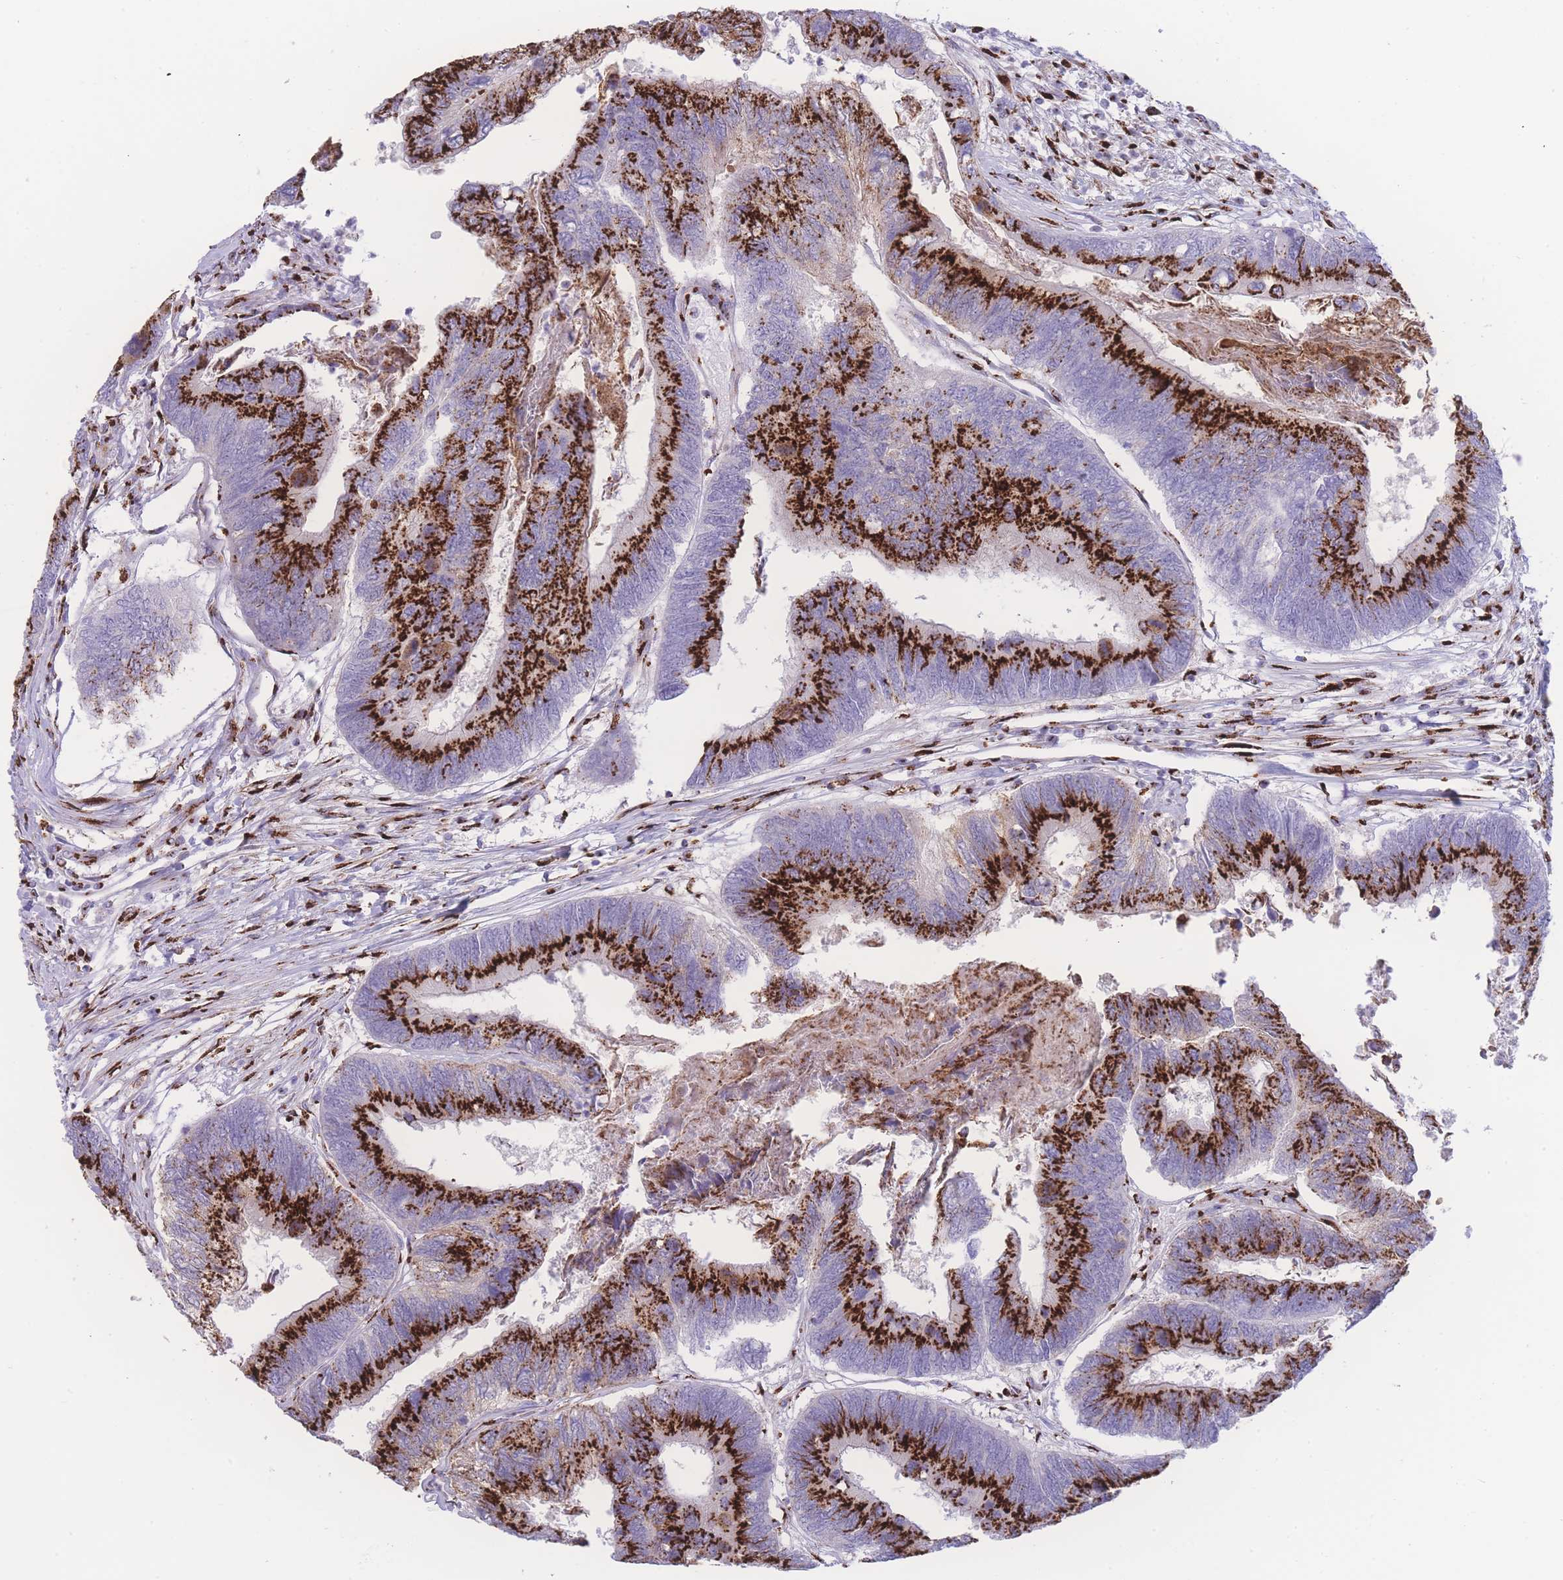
{"staining": {"intensity": "strong", "quantity": ">75%", "location": "cytoplasmic/membranous"}, "tissue": "colorectal cancer", "cell_type": "Tumor cells", "image_type": "cancer", "snomed": [{"axis": "morphology", "description": "Adenocarcinoma, NOS"}, {"axis": "topography", "description": "Colon"}], "caption": "Approximately >75% of tumor cells in human colorectal cancer (adenocarcinoma) demonstrate strong cytoplasmic/membranous protein expression as visualized by brown immunohistochemical staining.", "gene": "GOLM2", "patient": {"sex": "female", "age": 67}}